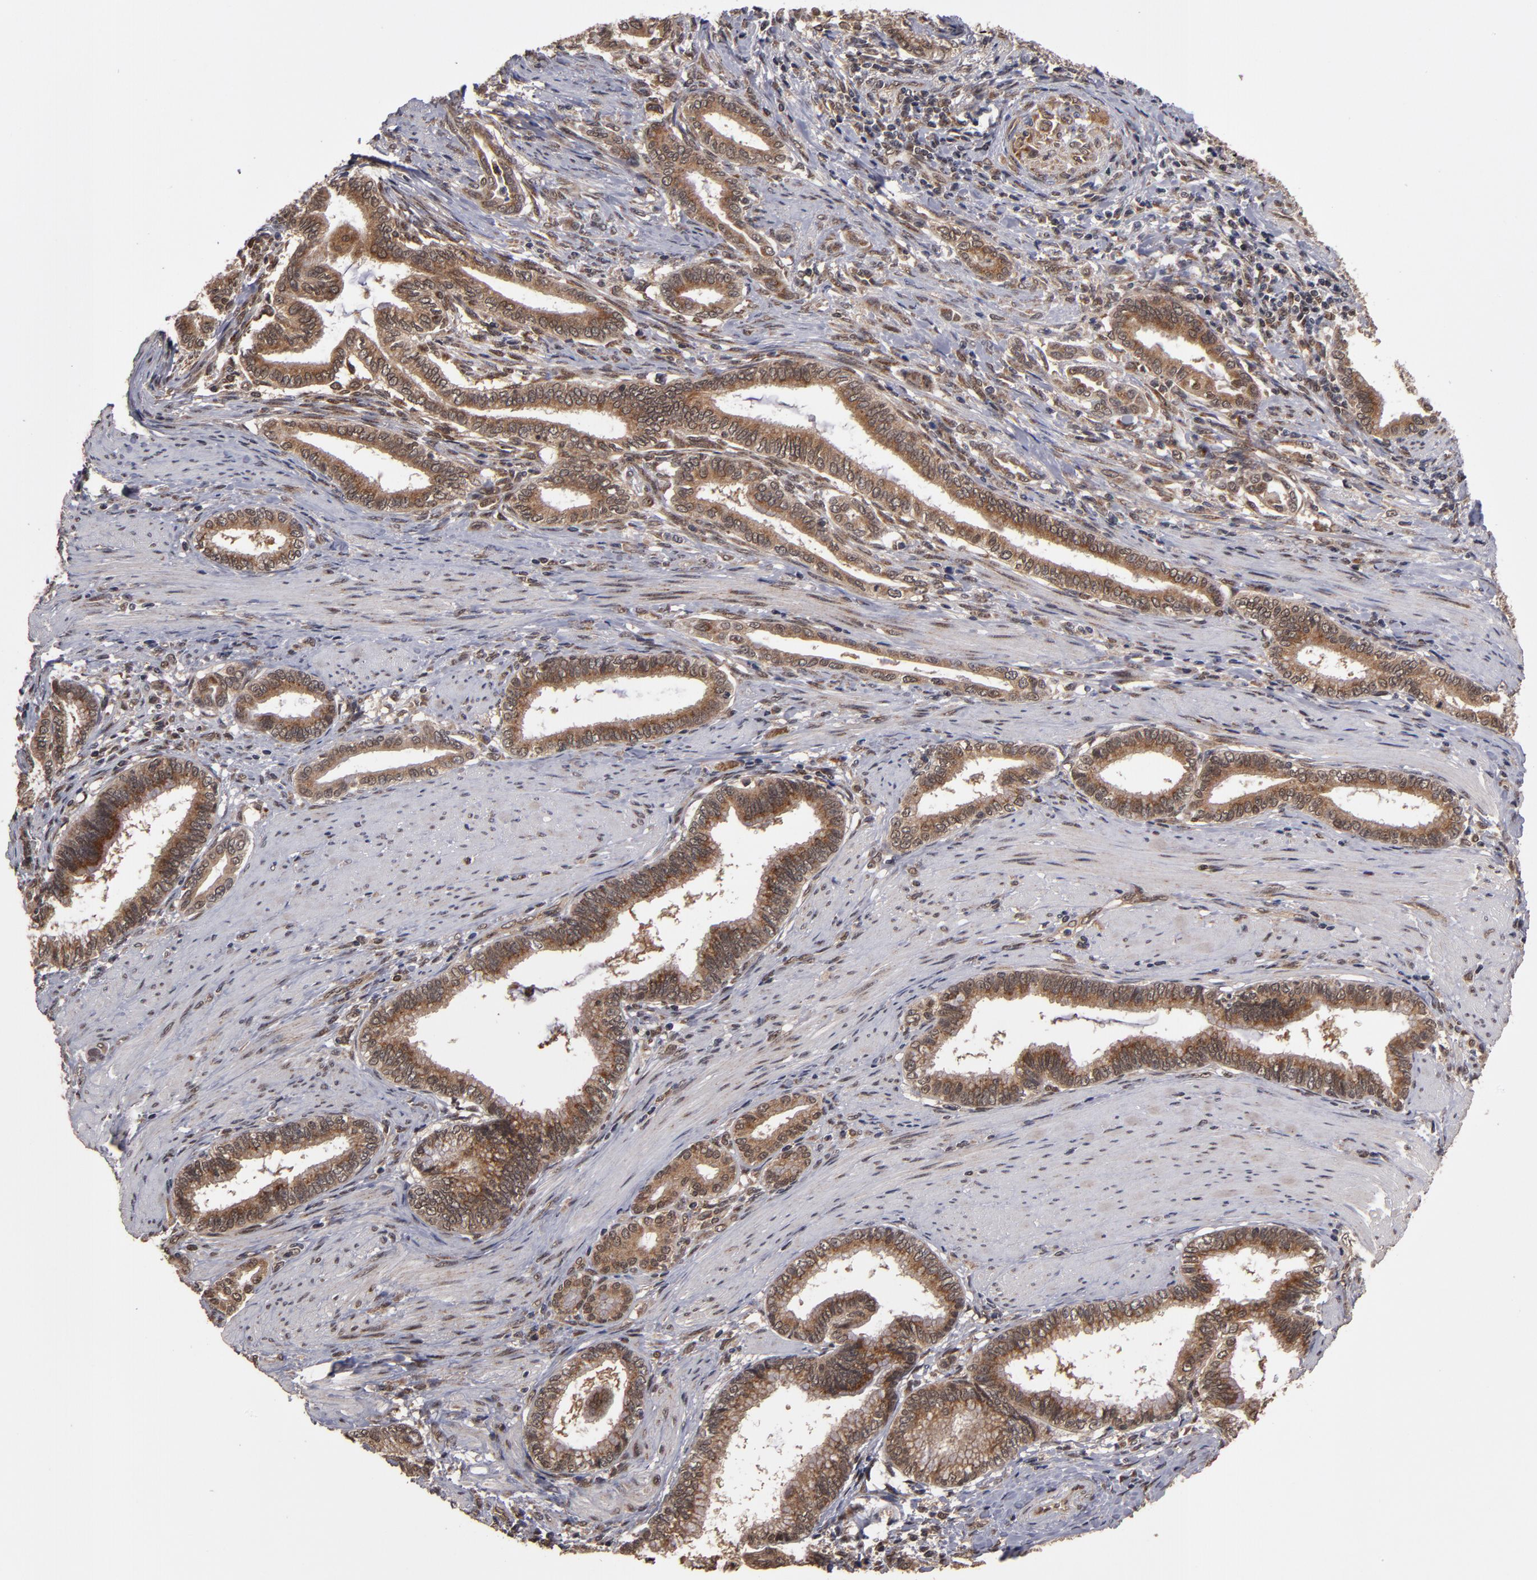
{"staining": {"intensity": "moderate", "quantity": ">75%", "location": "cytoplasmic/membranous"}, "tissue": "pancreatic cancer", "cell_type": "Tumor cells", "image_type": "cancer", "snomed": [{"axis": "morphology", "description": "Adenocarcinoma, NOS"}, {"axis": "topography", "description": "Pancreas"}], "caption": "Human pancreatic cancer (adenocarcinoma) stained with a brown dye reveals moderate cytoplasmic/membranous positive positivity in about >75% of tumor cells.", "gene": "CUL5", "patient": {"sex": "female", "age": 64}}